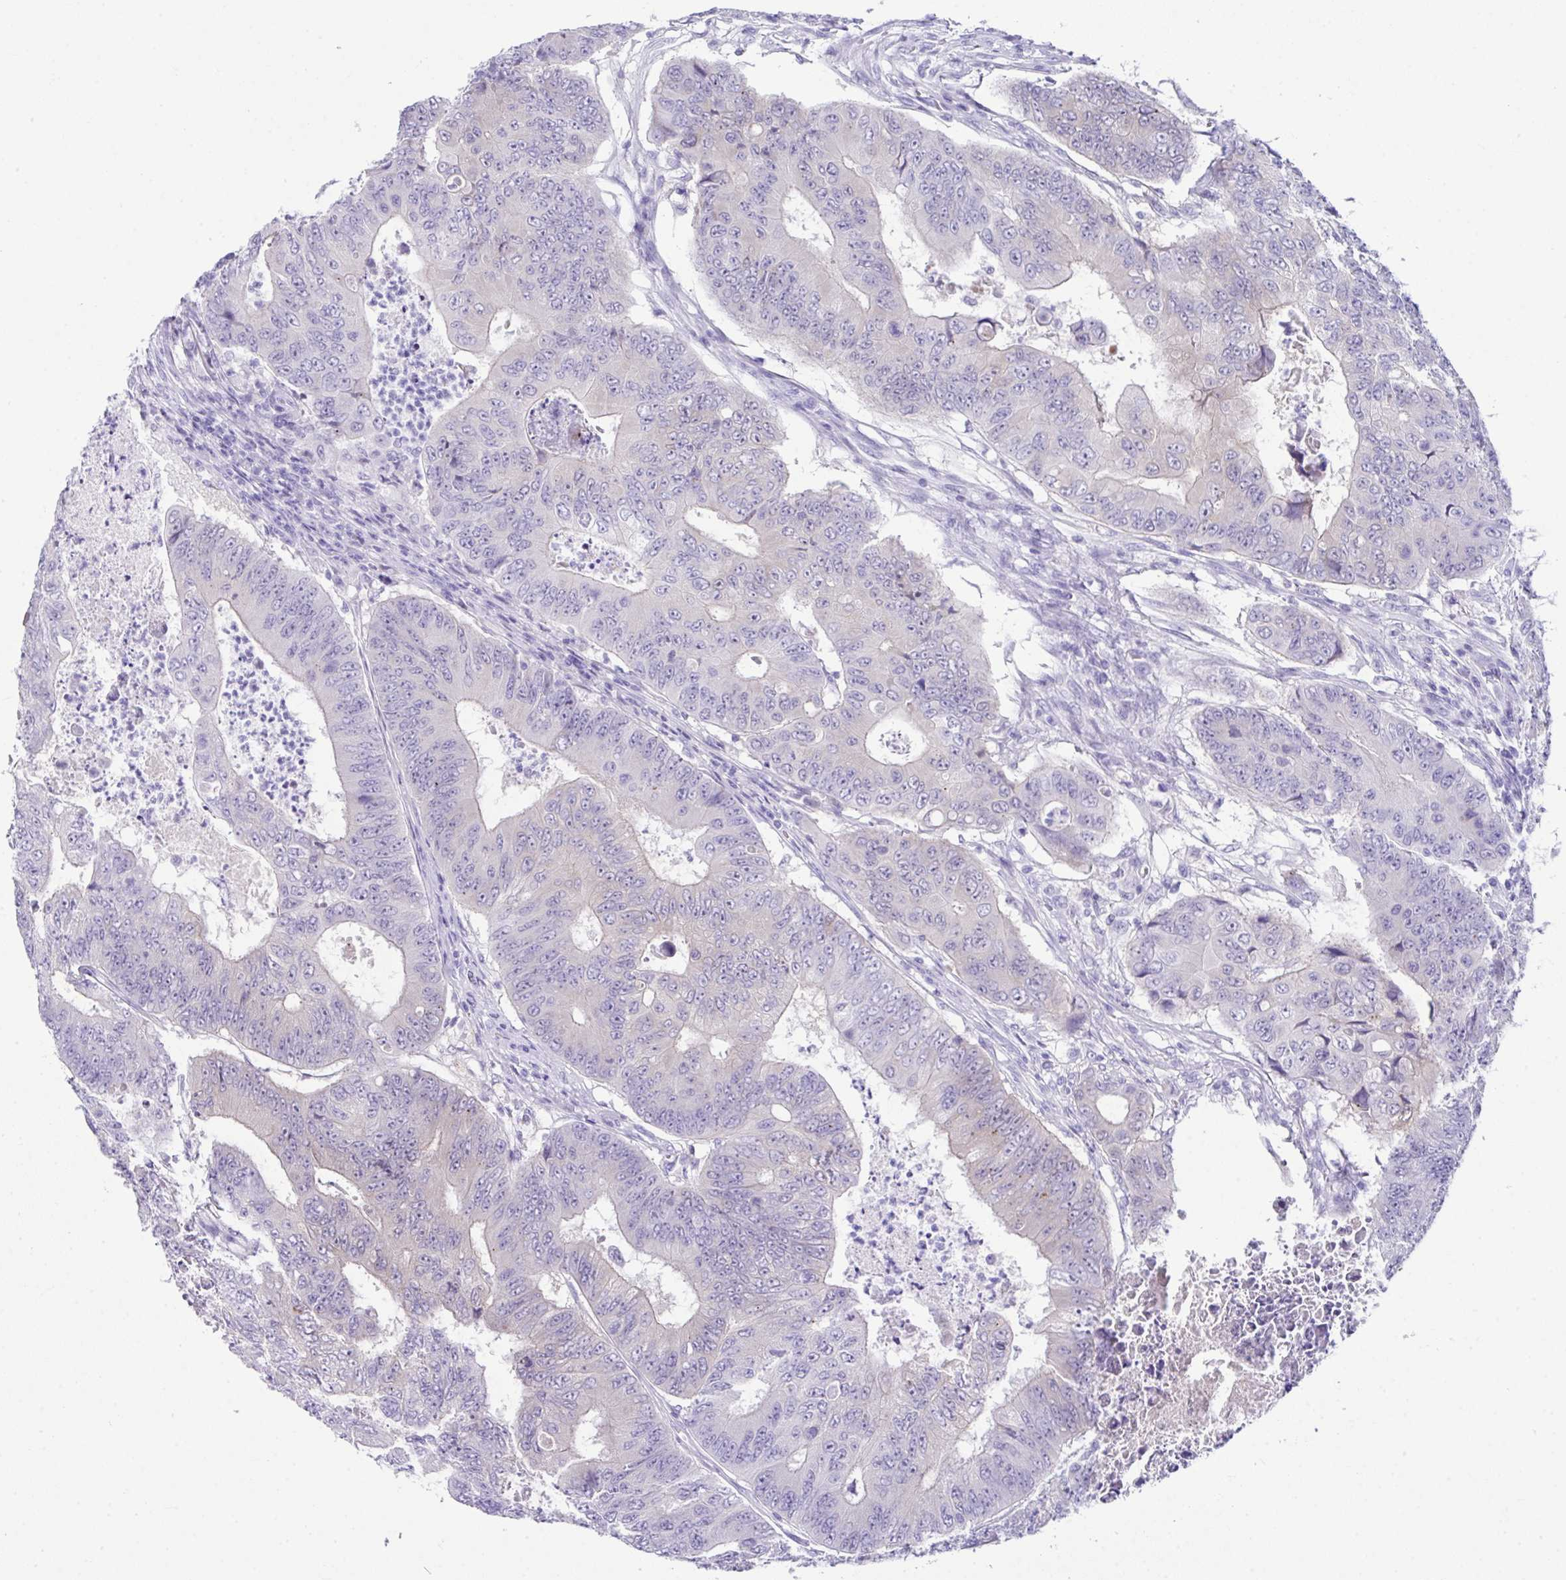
{"staining": {"intensity": "negative", "quantity": "none", "location": "none"}, "tissue": "colorectal cancer", "cell_type": "Tumor cells", "image_type": "cancer", "snomed": [{"axis": "morphology", "description": "Adenocarcinoma, NOS"}, {"axis": "topography", "description": "Colon"}], "caption": "Immunohistochemistry histopathology image of human adenocarcinoma (colorectal) stained for a protein (brown), which reveals no staining in tumor cells. (Immunohistochemistry, brightfield microscopy, high magnification).", "gene": "LGALS4", "patient": {"sex": "female", "age": 48}}